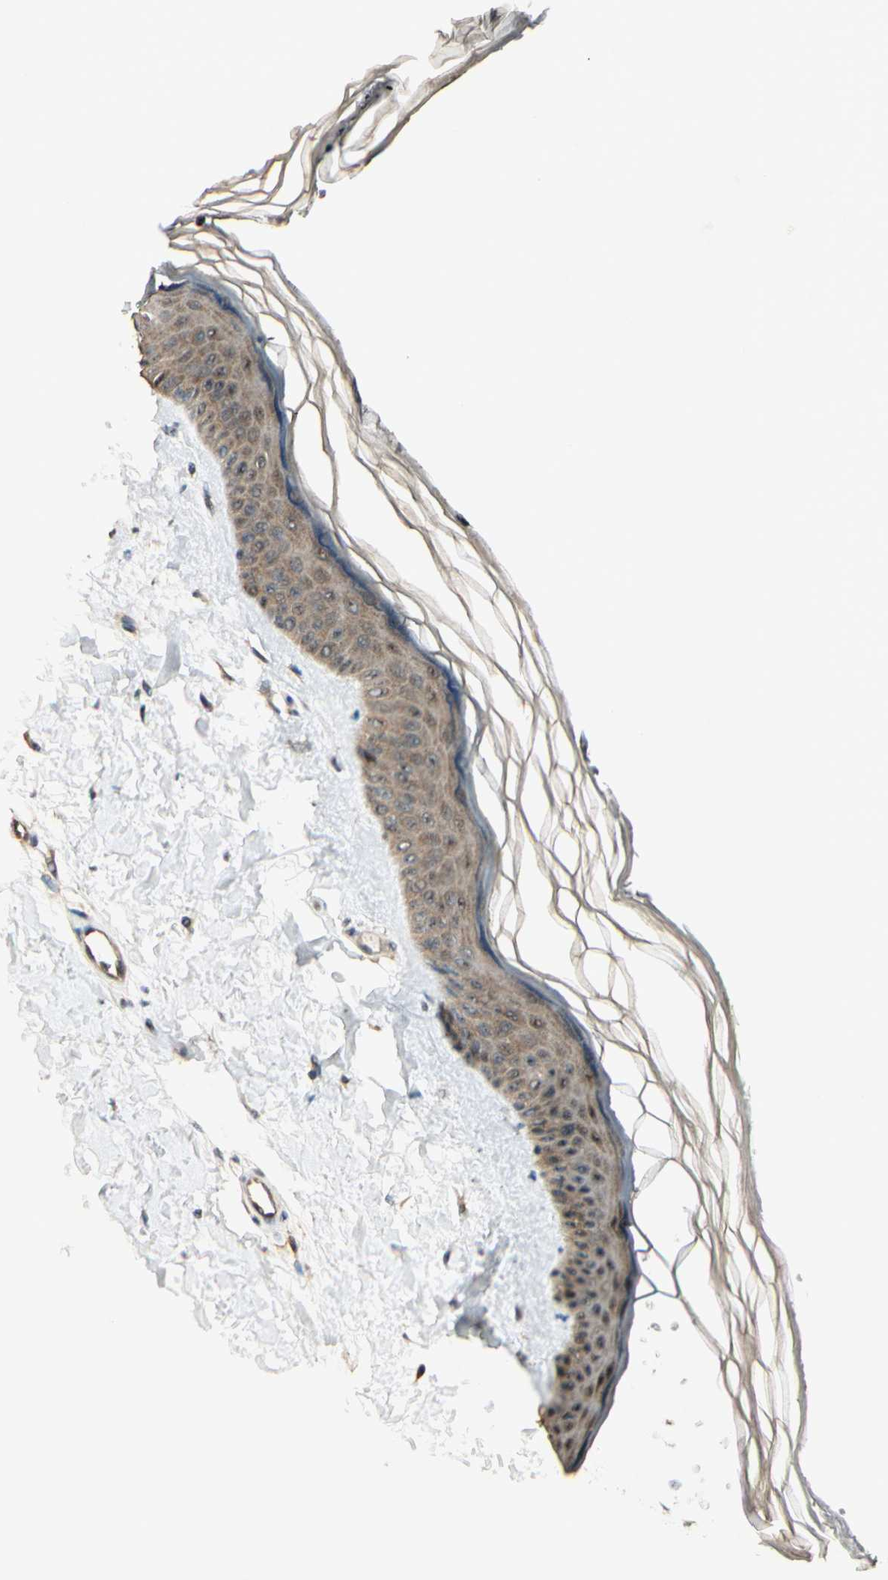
{"staining": {"intensity": "weak", "quantity": ">75%", "location": "cytoplasmic/membranous"}, "tissue": "skin", "cell_type": "Fibroblasts", "image_type": "normal", "snomed": [{"axis": "morphology", "description": "Normal tissue, NOS"}, {"axis": "topography", "description": "Skin"}], "caption": "DAB (3,3'-diaminobenzidine) immunohistochemical staining of normal skin demonstrates weak cytoplasmic/membranous protein staining in about >75% of fibroblasts.", "gene": "MCPH1", "patient": {"sex": "female", "age": 19}}